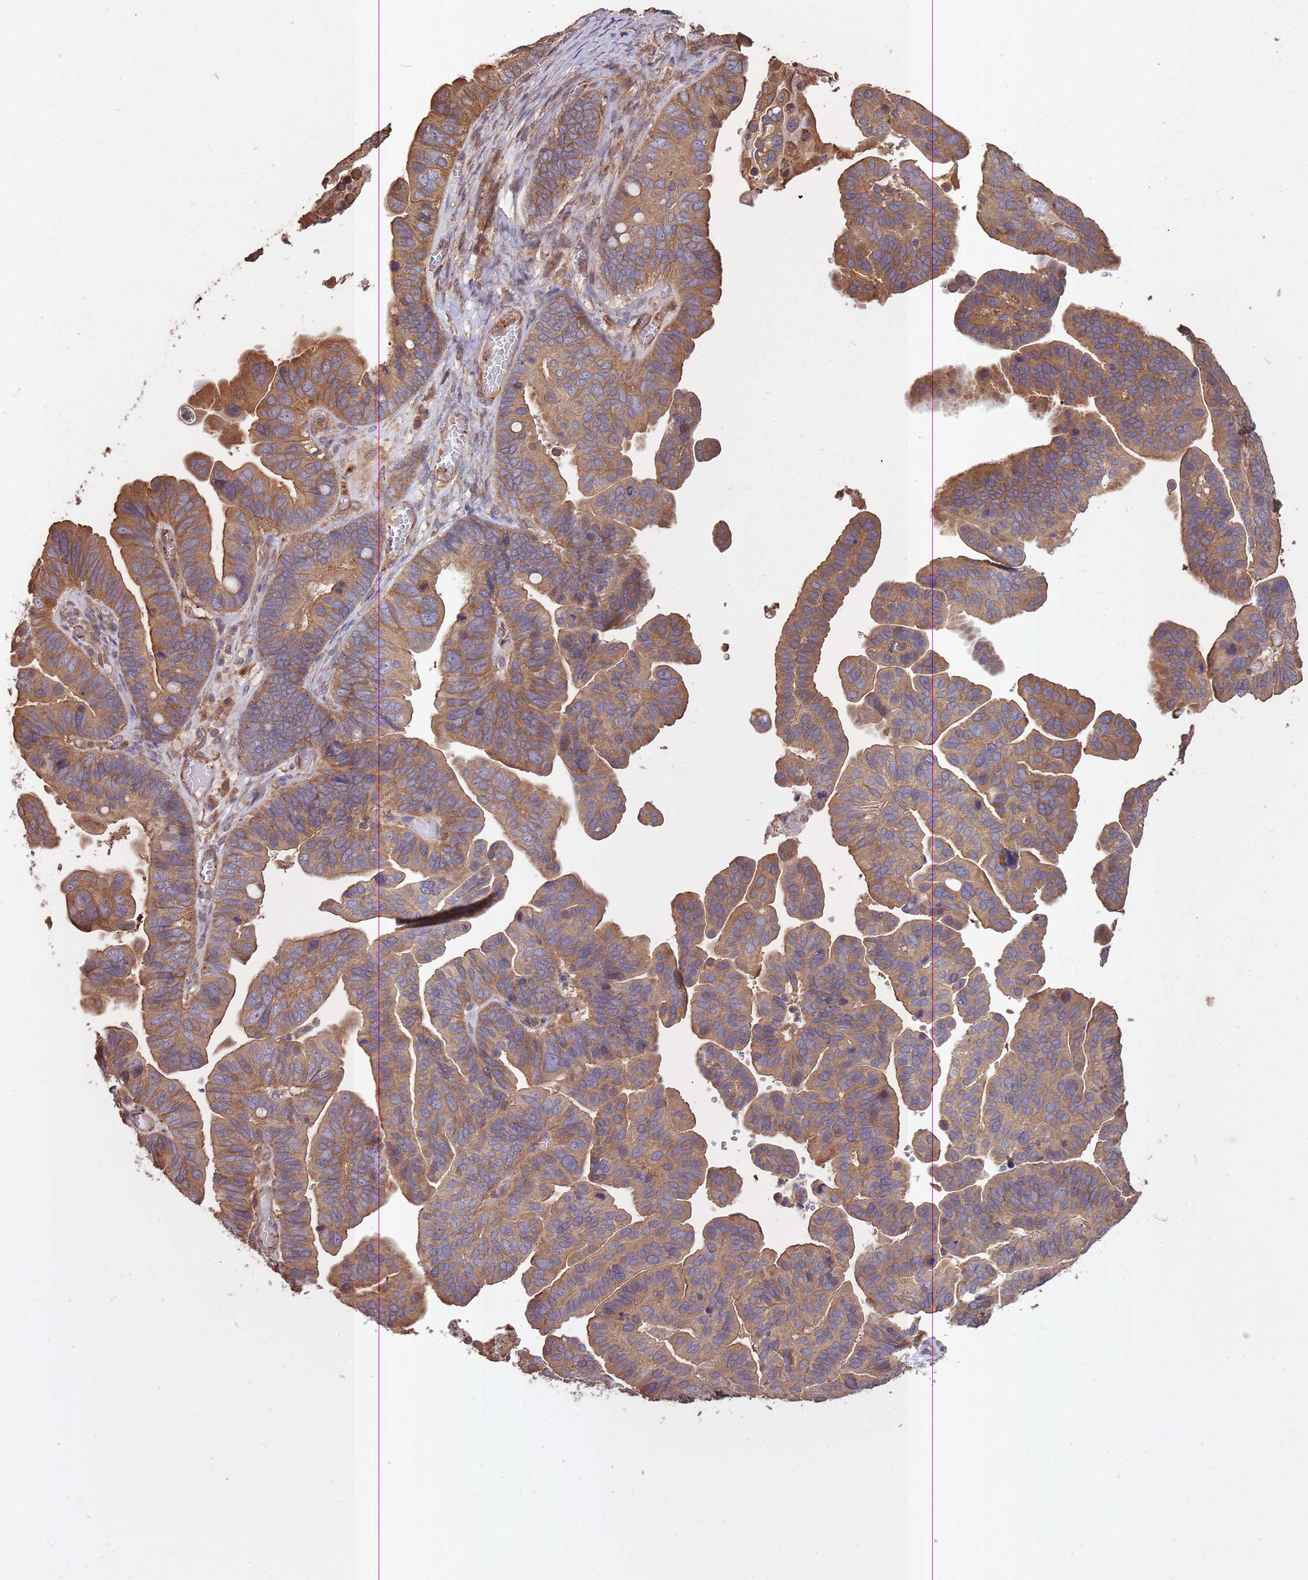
{"staining": {"intensity": "moderate", "quantity": ">75%", "location": "cytoplasmic/membranous"}, "tissue": "ovarian cancer", "cell_type": "Tumor cells", "image_type": "cancer", "snomed": [{"axis": "morphology", "description": "Cystadenocarcinoma, serous, NOS"}, {"axis": "topography", "description": "Ovary"}], "caption": "IHC (DAB (3,3'-diaminobenzidine)) staining of human ovarian serous cystadenocarcinoma exhibits moderate cytoplasmic/membranous protein positivity in about >75% of tumor cells.", "gene": "ARMH3", "patient": {"sex": "female", "age": 56}}